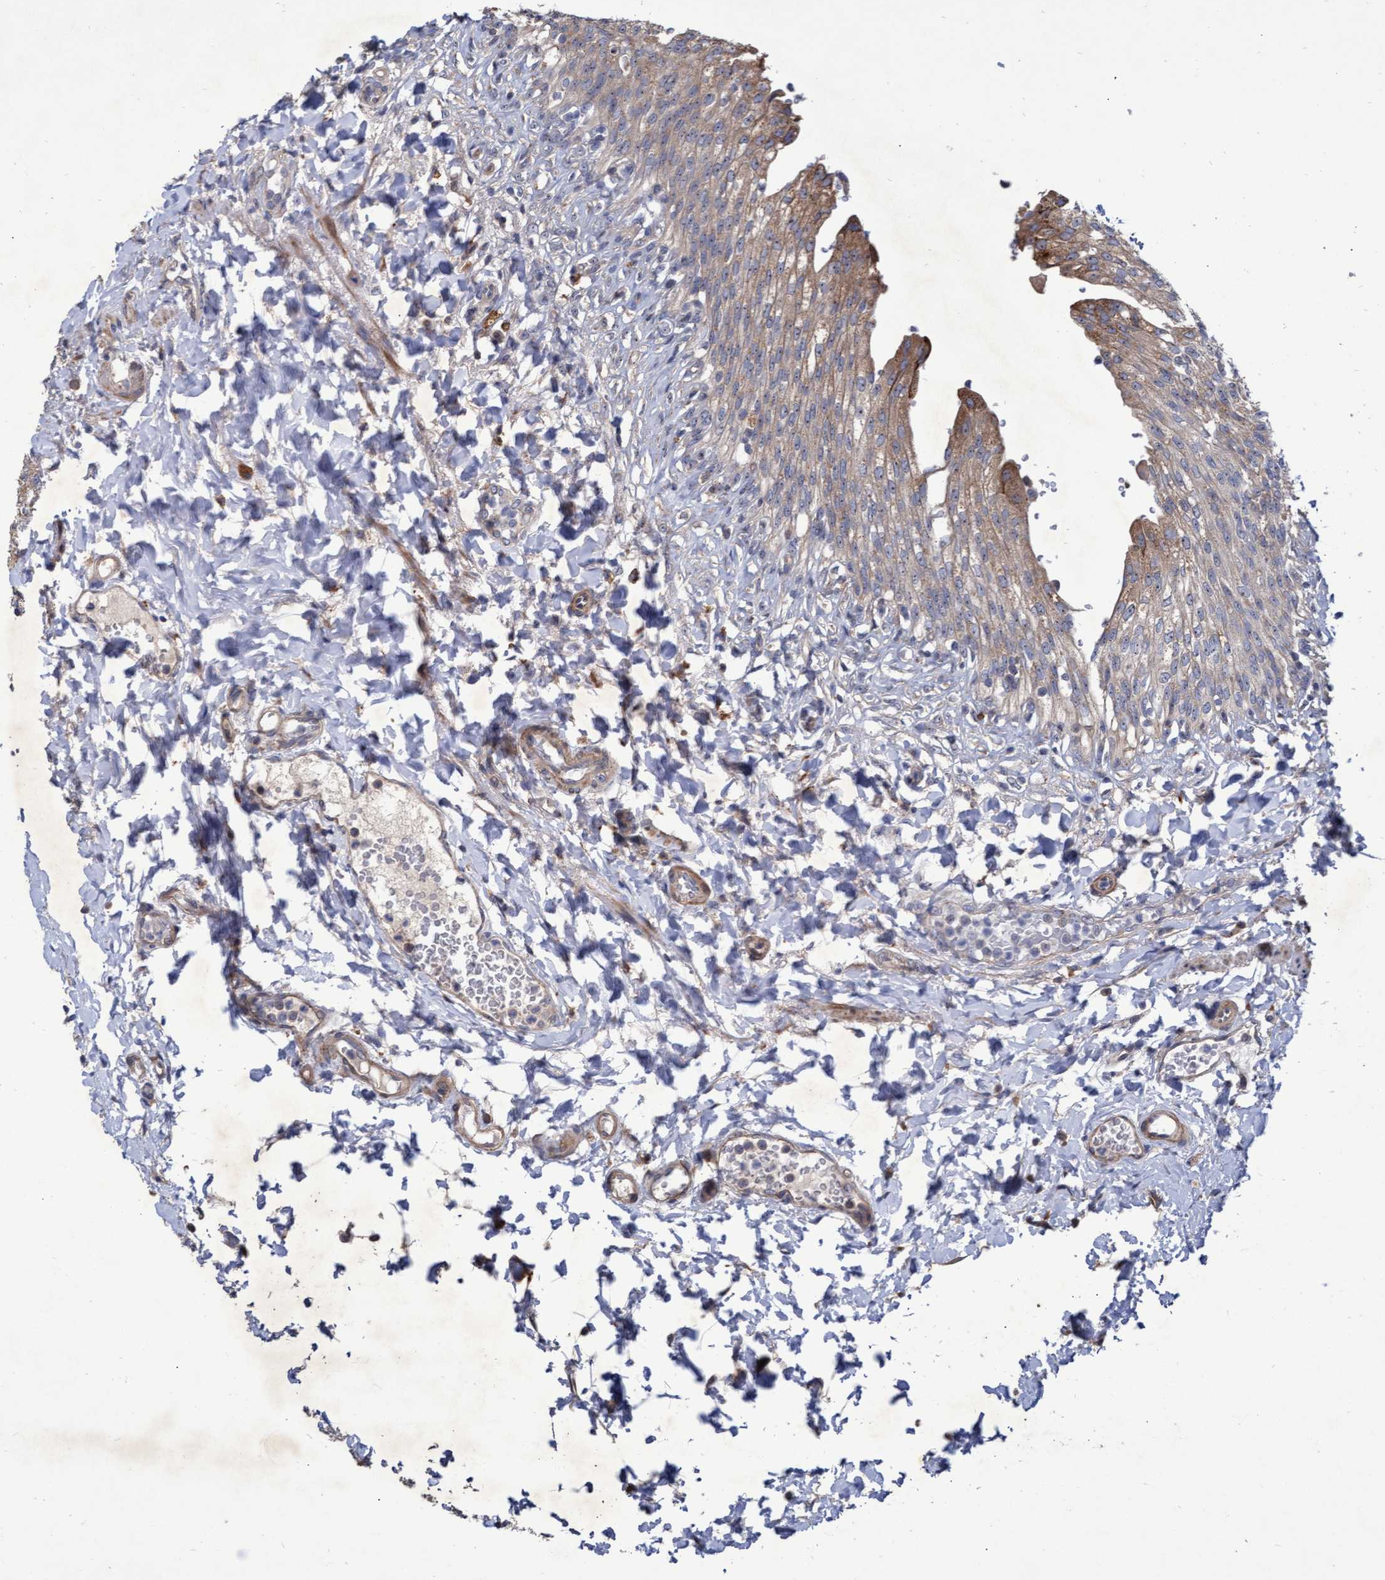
{"staining": {"intensity": "moderate", "quantity": ">75%", "location": "cytoplasmic/membranous"}, "tissue": "urinary bladder", "cell_type": "Urothelial cells", "image_type": "normal", "snomed": [{"axis": "morphology", "description": "Urothelial carcinoma, High grade"}, {"axis": "topography", "description": "Urinary bladder"}], "caption": "Immunohistochemistry (IHC) of normal urinary bladder demonstrates medium levels of moderate cytoplasmic/membranous staining in about >75% of urothelial cells. (DAB IHC with brightfield microscopy, high magnification).", "gene": "ABCF2", "patient": {"sex": "male", "age": 46}}